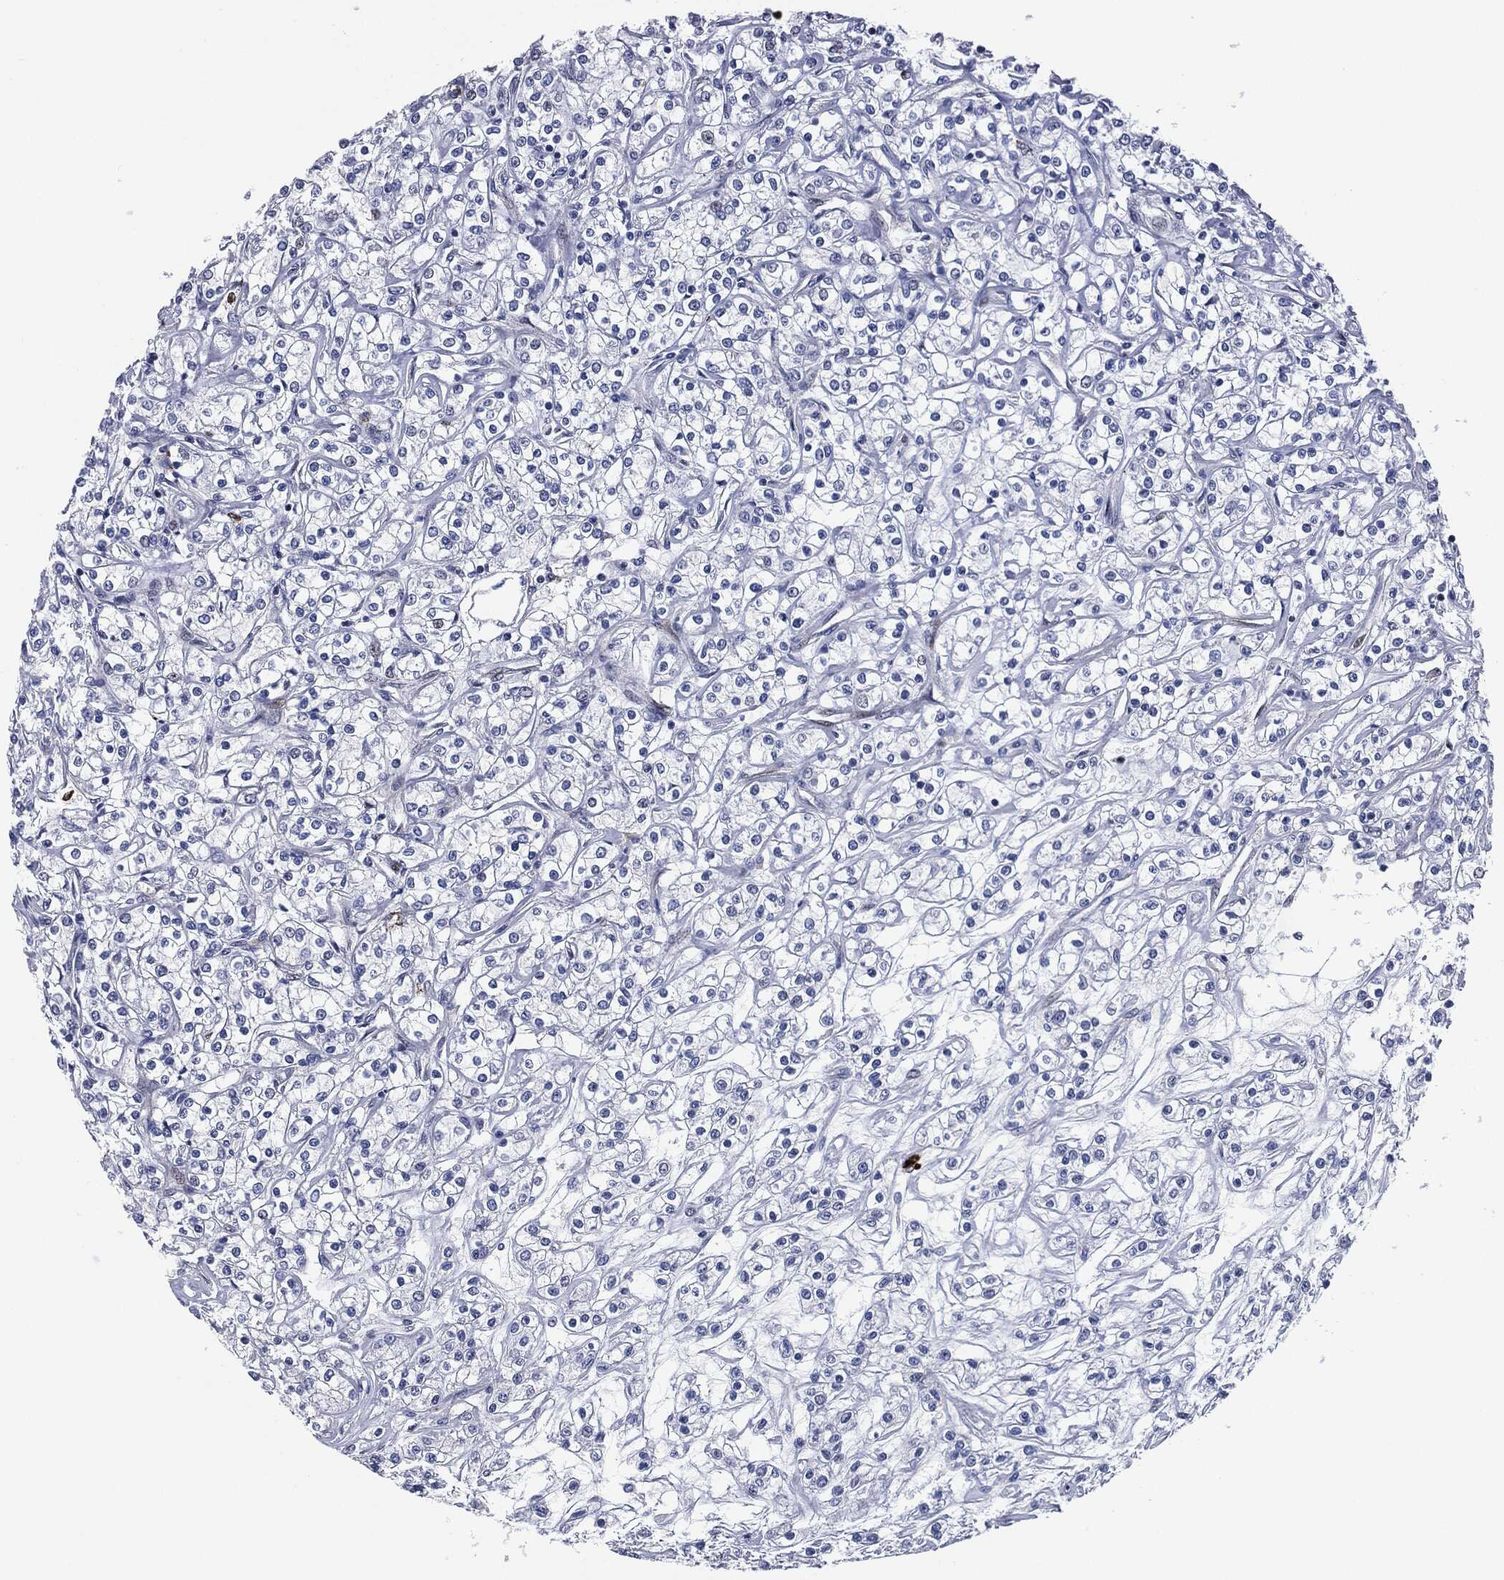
{"staining": {"intensity": "negative", "quantity": "none", "location": "none"}, "tissue": "renal cancer", "cell_type": "Tumor cells", "image_type": "cancer", "snomed": [{"axis": "morphology", "description": "Adenocarcinoma, NOS"}, {"axis": "topography", "description": "Kidney"}], "caption": "The immunohistochemistry histopathology image has no significant positivity in tumor cells of renal cancer tissue.", "gene": "MPO", "patient": {"sex": "female", "age": 59}}